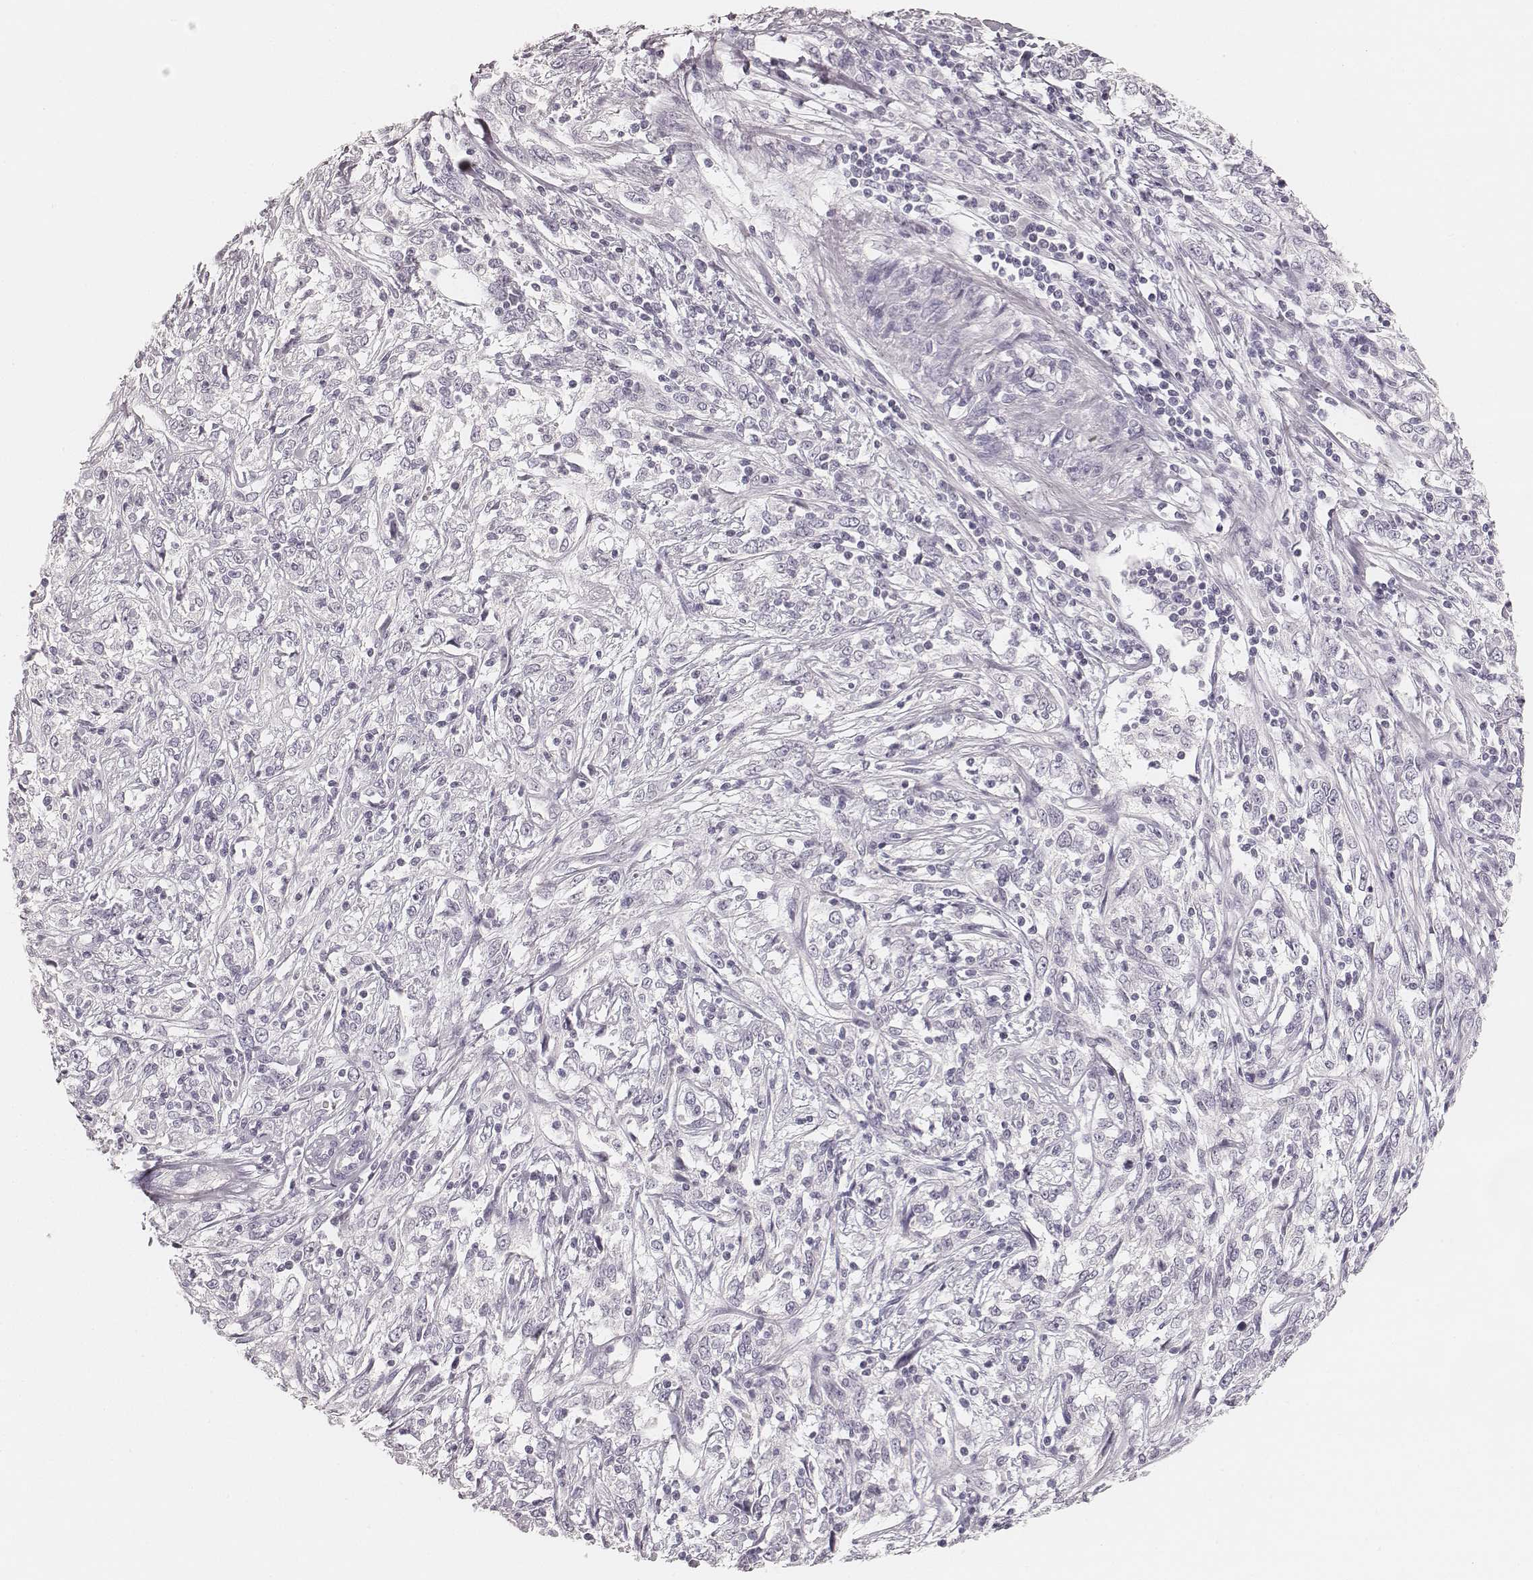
{"staining": {"intensity": "negative", "quantity": "none", "location": "none"}, "tissue": "cervical cancer", "cell_type": "Tumor cells", "image_type": "cancer", "snomed": [{"axis": "morphology", "description": "Adenocarcinoma, NOS"}, {"axis": "topography", "description": "Cervix"}], "caption": "This is a image of IHC staining of adenocarcinoma (cervical), which shows no positivity in tumor cells.", "gene": "HNF4G", "patient": {"sex": "female", "age": 40}}